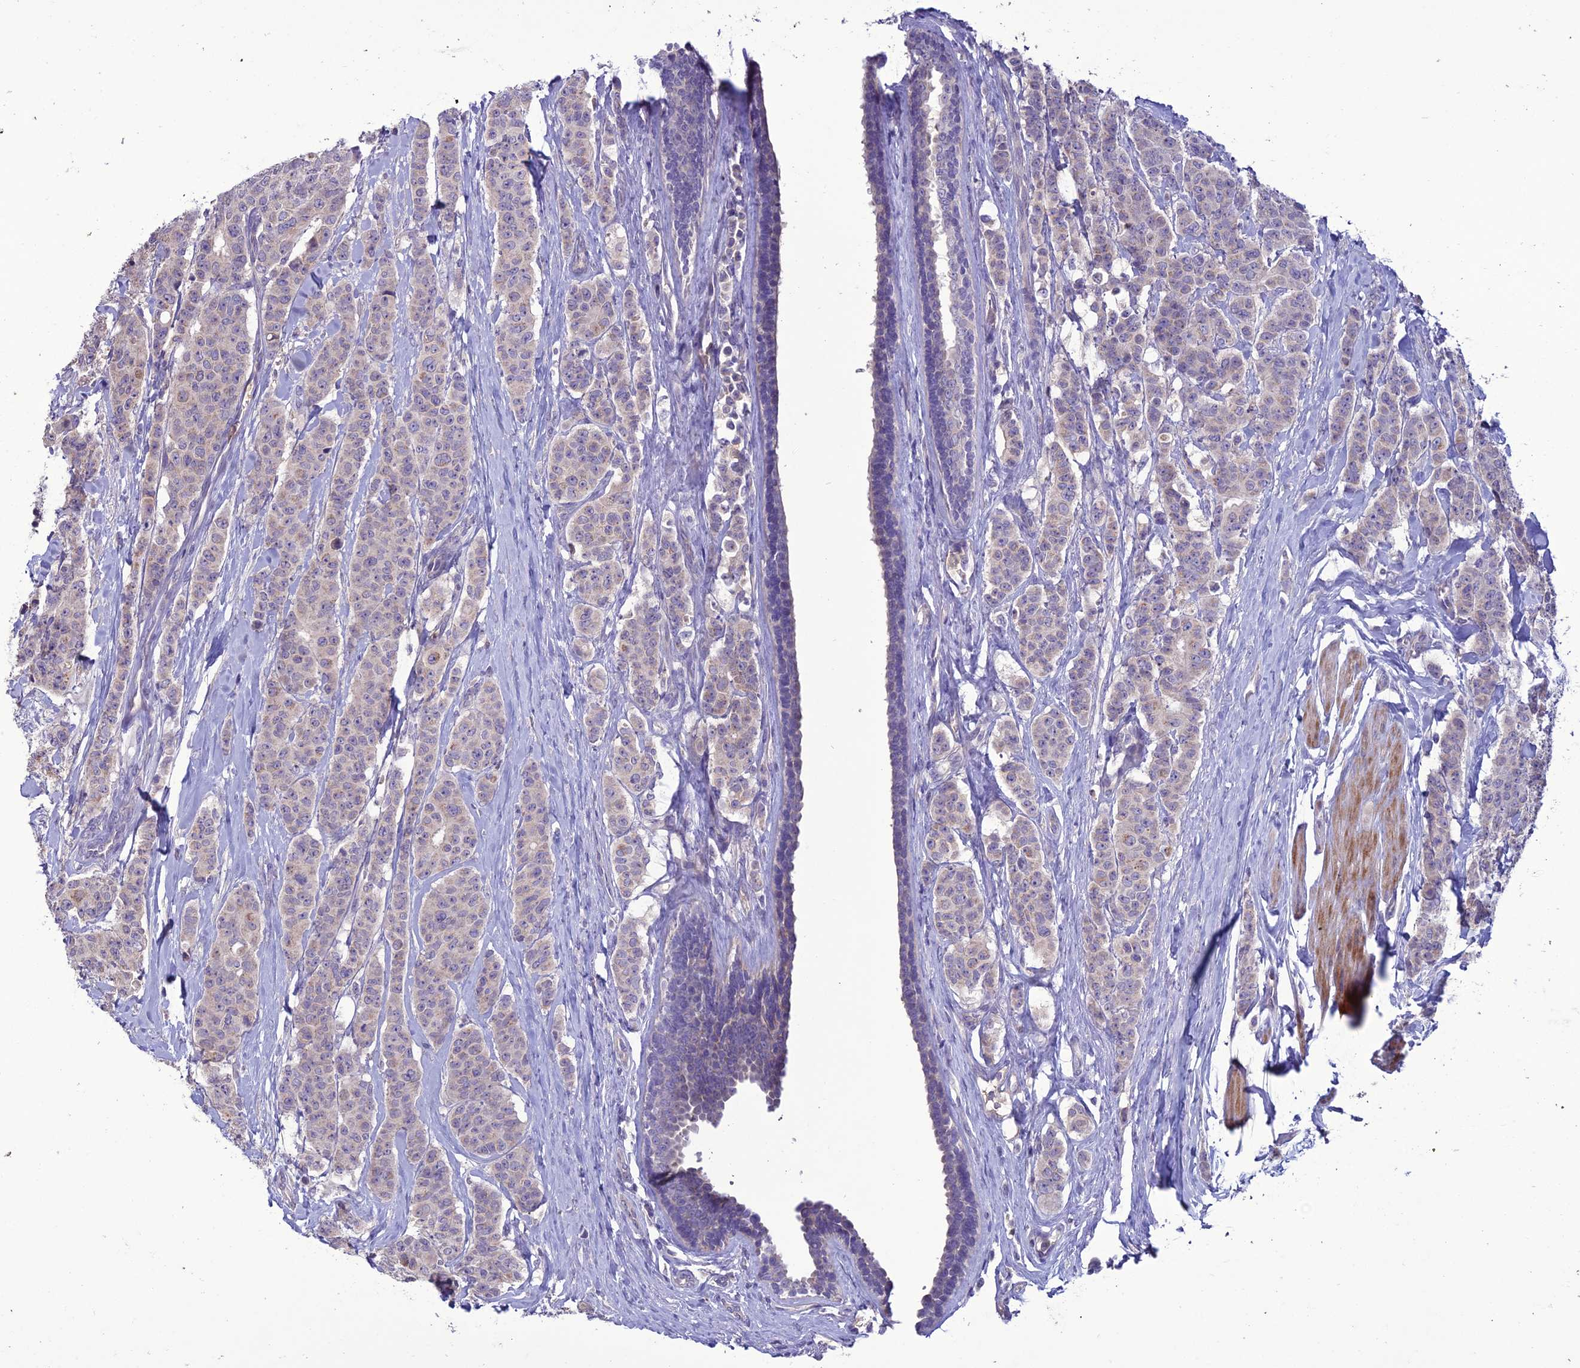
{"staining": {"intensity": "weak", "quantity": "<25%", "location": "cytoplasmic/membranous"}, "tissue": "breast cancer", "cell_type": "Tumor cells", "image_type": "cancer", "snomed": [{"axis": "morphology", "description": "Duct carcinoma"}, {"axis": "topography", "description": "Breast"}], "caption": "This is an immunohistochemistry (IHC) photomicrograph of breast infiltrating ductal carcinoma. There is no staining in tumor cells.", "gene": "C2orf76", "patient": {"sex": "female", "age": 40}}